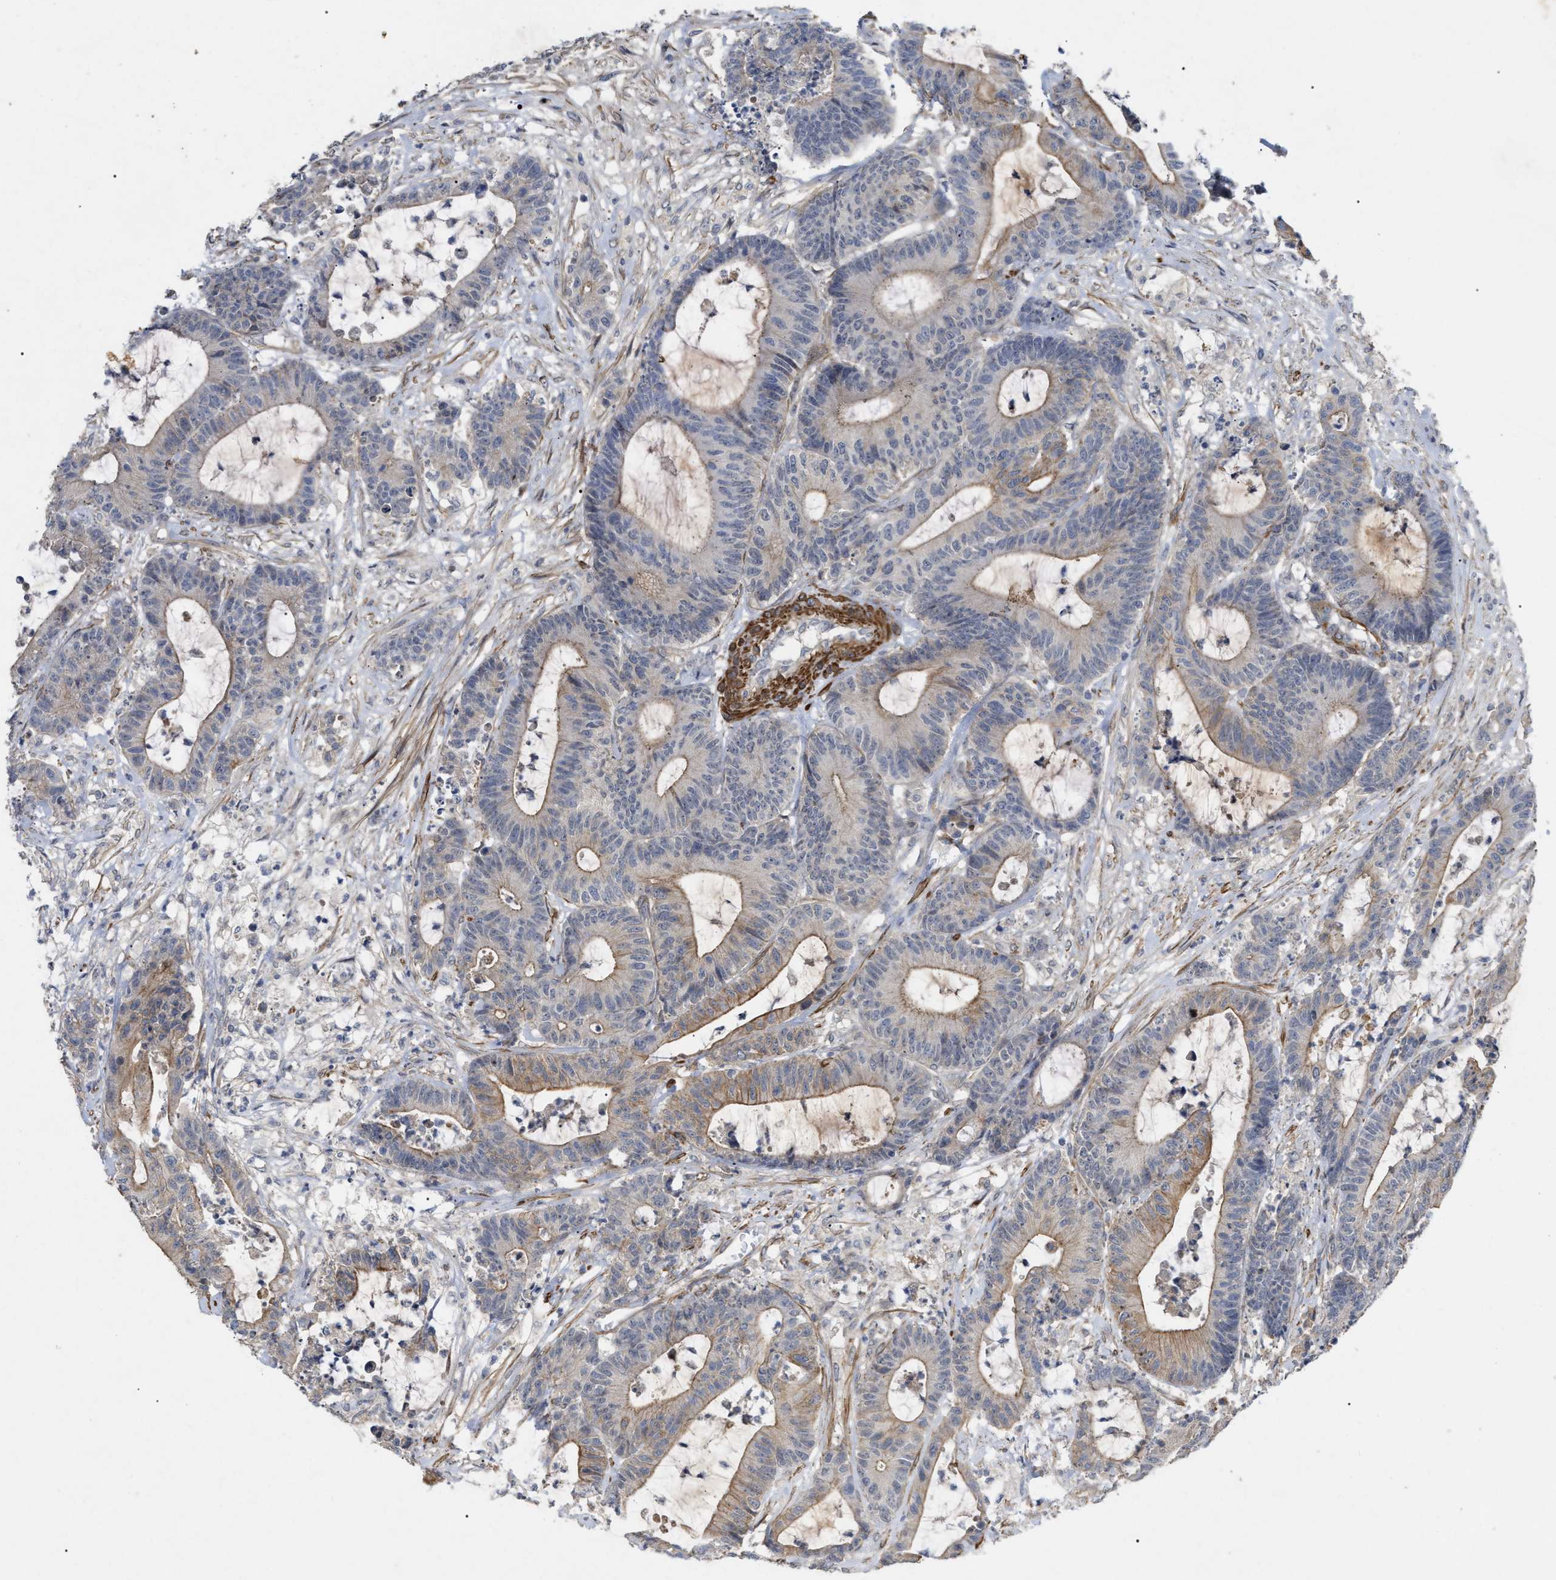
{"staining": {"intensity": "moderate", "quantity": ">75%", "location": "cytoplasmic/membranous"}, "tissue": "colorectal cancer", "cell_type": "Tumor cells", "image_type": "cancer", "snomed": [{"axis": "morphology", "description": "Adenocarcinoma, NOS"}, {"axis": "topography", "description": "Colon"}], "caption": "IHC of human colorectal cancer exhibits medium levels of moderate cytoplasmic/membranous expression in about >75% of tumor cells.", "gene": "ST6GALNAC6", "patient": {"sex": "female", "age": 84}}